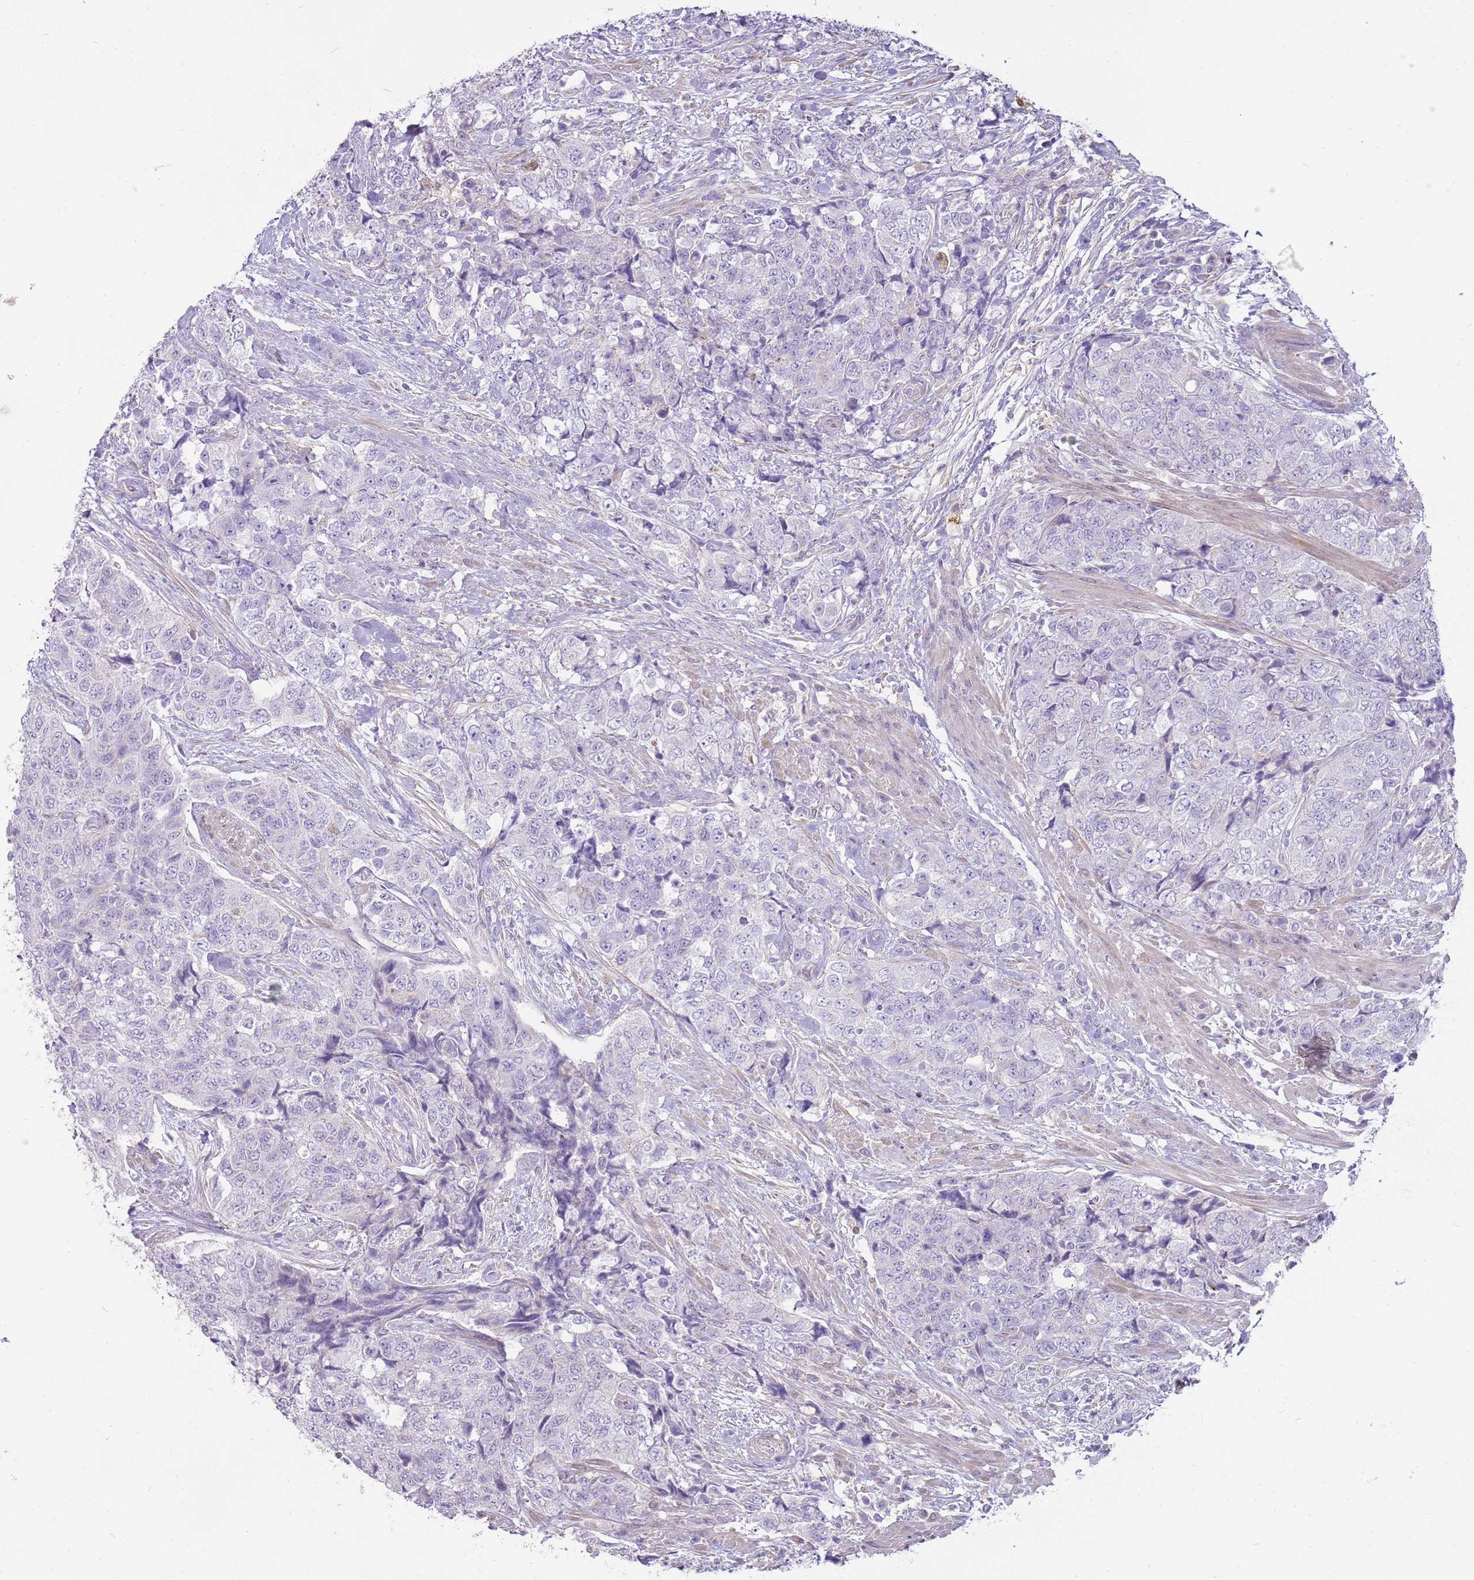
{"staining": {"intensity": "negative", "quantity": "none", "location": "none"}, "tissue": "urothelial cancer", "cell_type": "Tumor cells", "image_type": "cancer", "snomed": [{"axis": "morphology", "description": "Urothelial carcinoma, High grade"}, {"axis": "topography", "description": "Urinary bladder"}], "caption": "A histopathology image of human high-grade urothelial carcinoma is negative for staining in tumor cells.", "gene": "DIPK1C", "patient": {"sex": "female", "age": 78}}